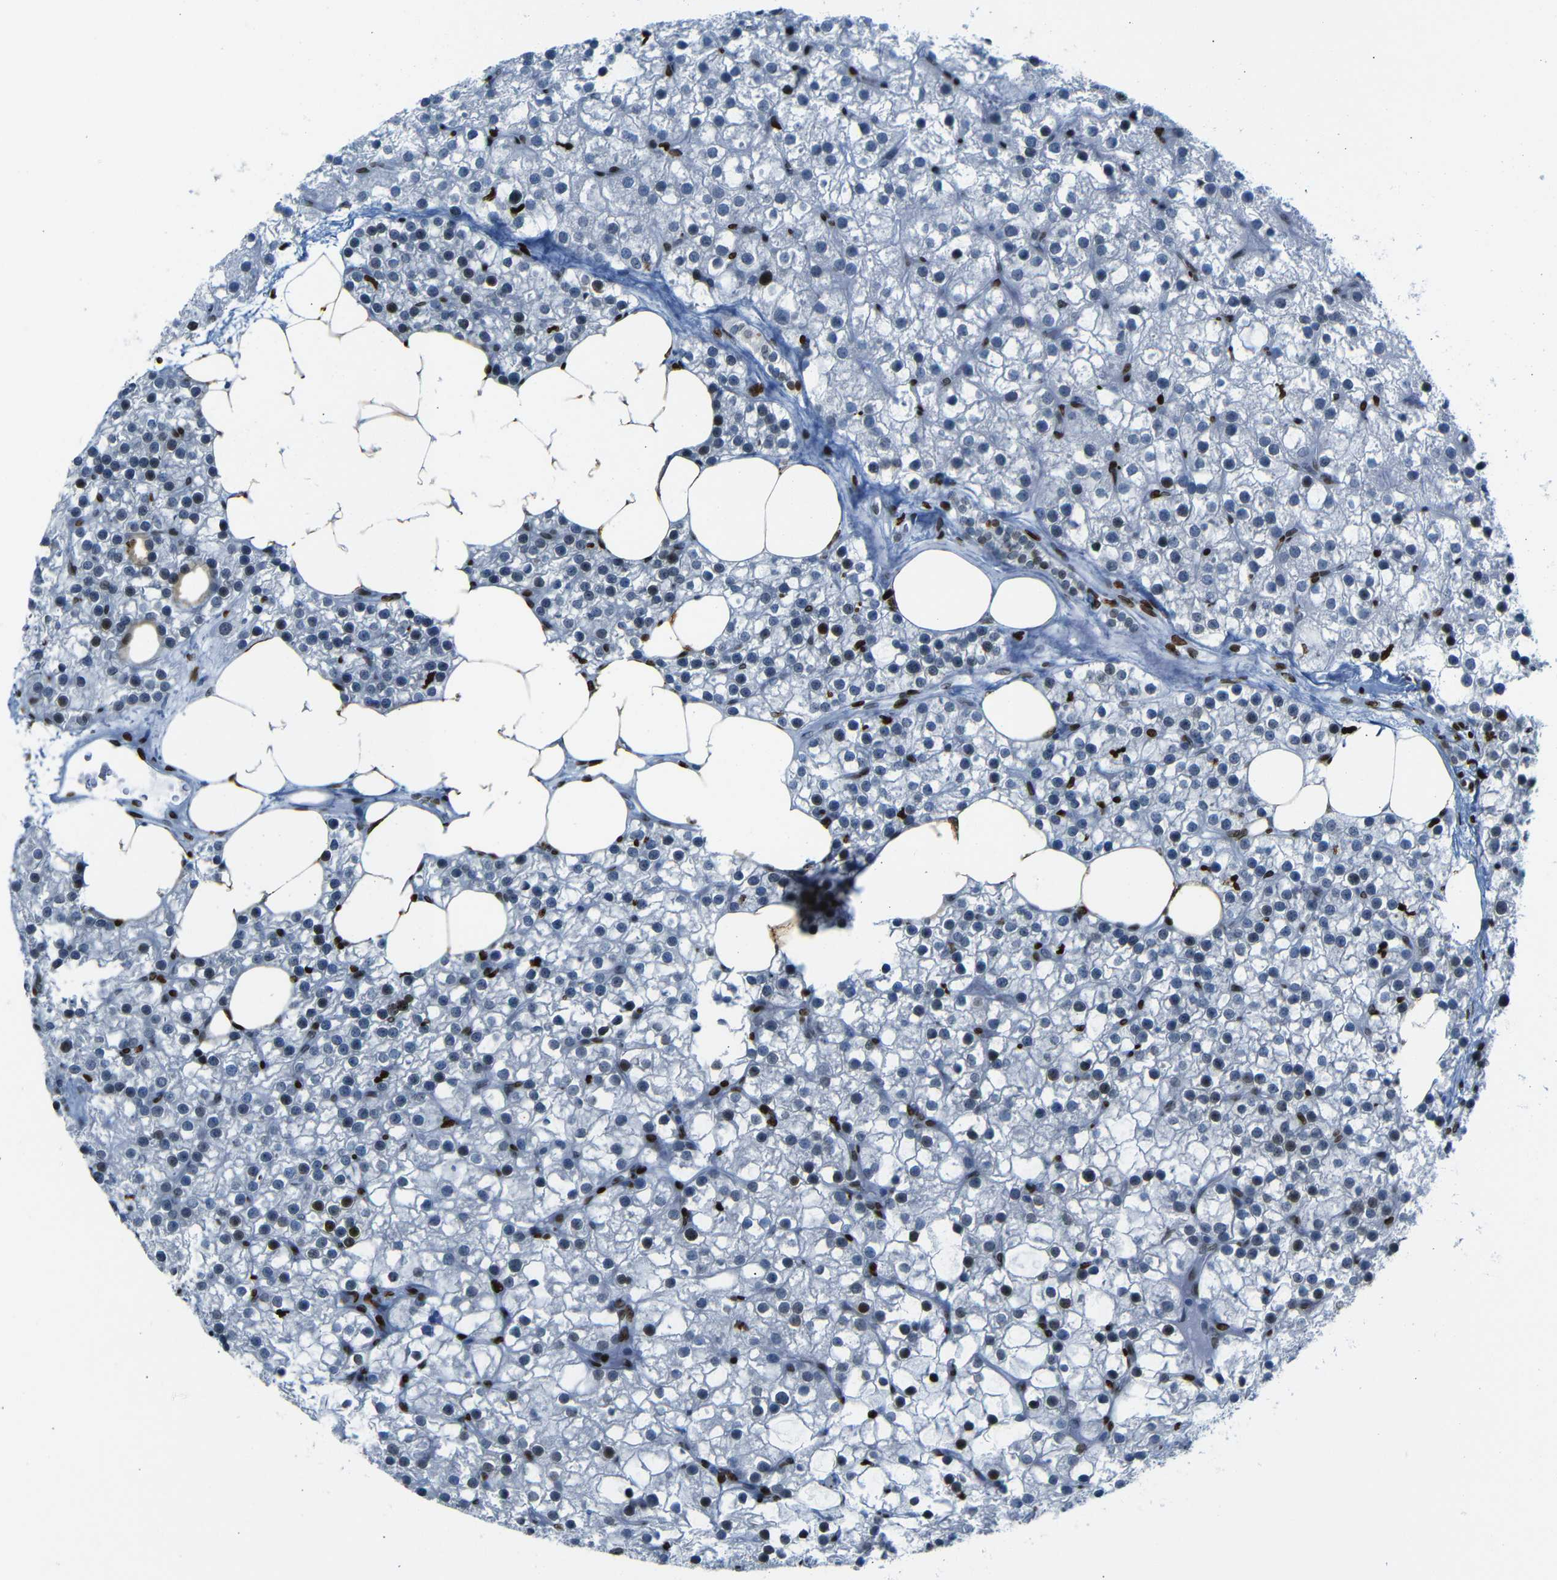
{"staining": {"intensity": "strong", "quantity": "25%-75%", "location": "nuclear"}, "tissue": "parathyroid gland", "cell_type": "Glandular cells", "image_type": "normal", "snomed": [{"axis": "morphology", "description": "Normal tissue, NOS"}, {"axis": "morphology", "description": "Adenoma, NOS"}, {"axis": "topography", "description": "Parathyroid gland"}], "caption": "The immunohistochemical stain highlights strong nuclear expression in glandular cells of unremarkable parathyroid gland. (brown staining indicates protein expression, while blue staining denotes nuclei).", "gene": "NPIPB15", "patient": {"sex": "female", "age": 70}}